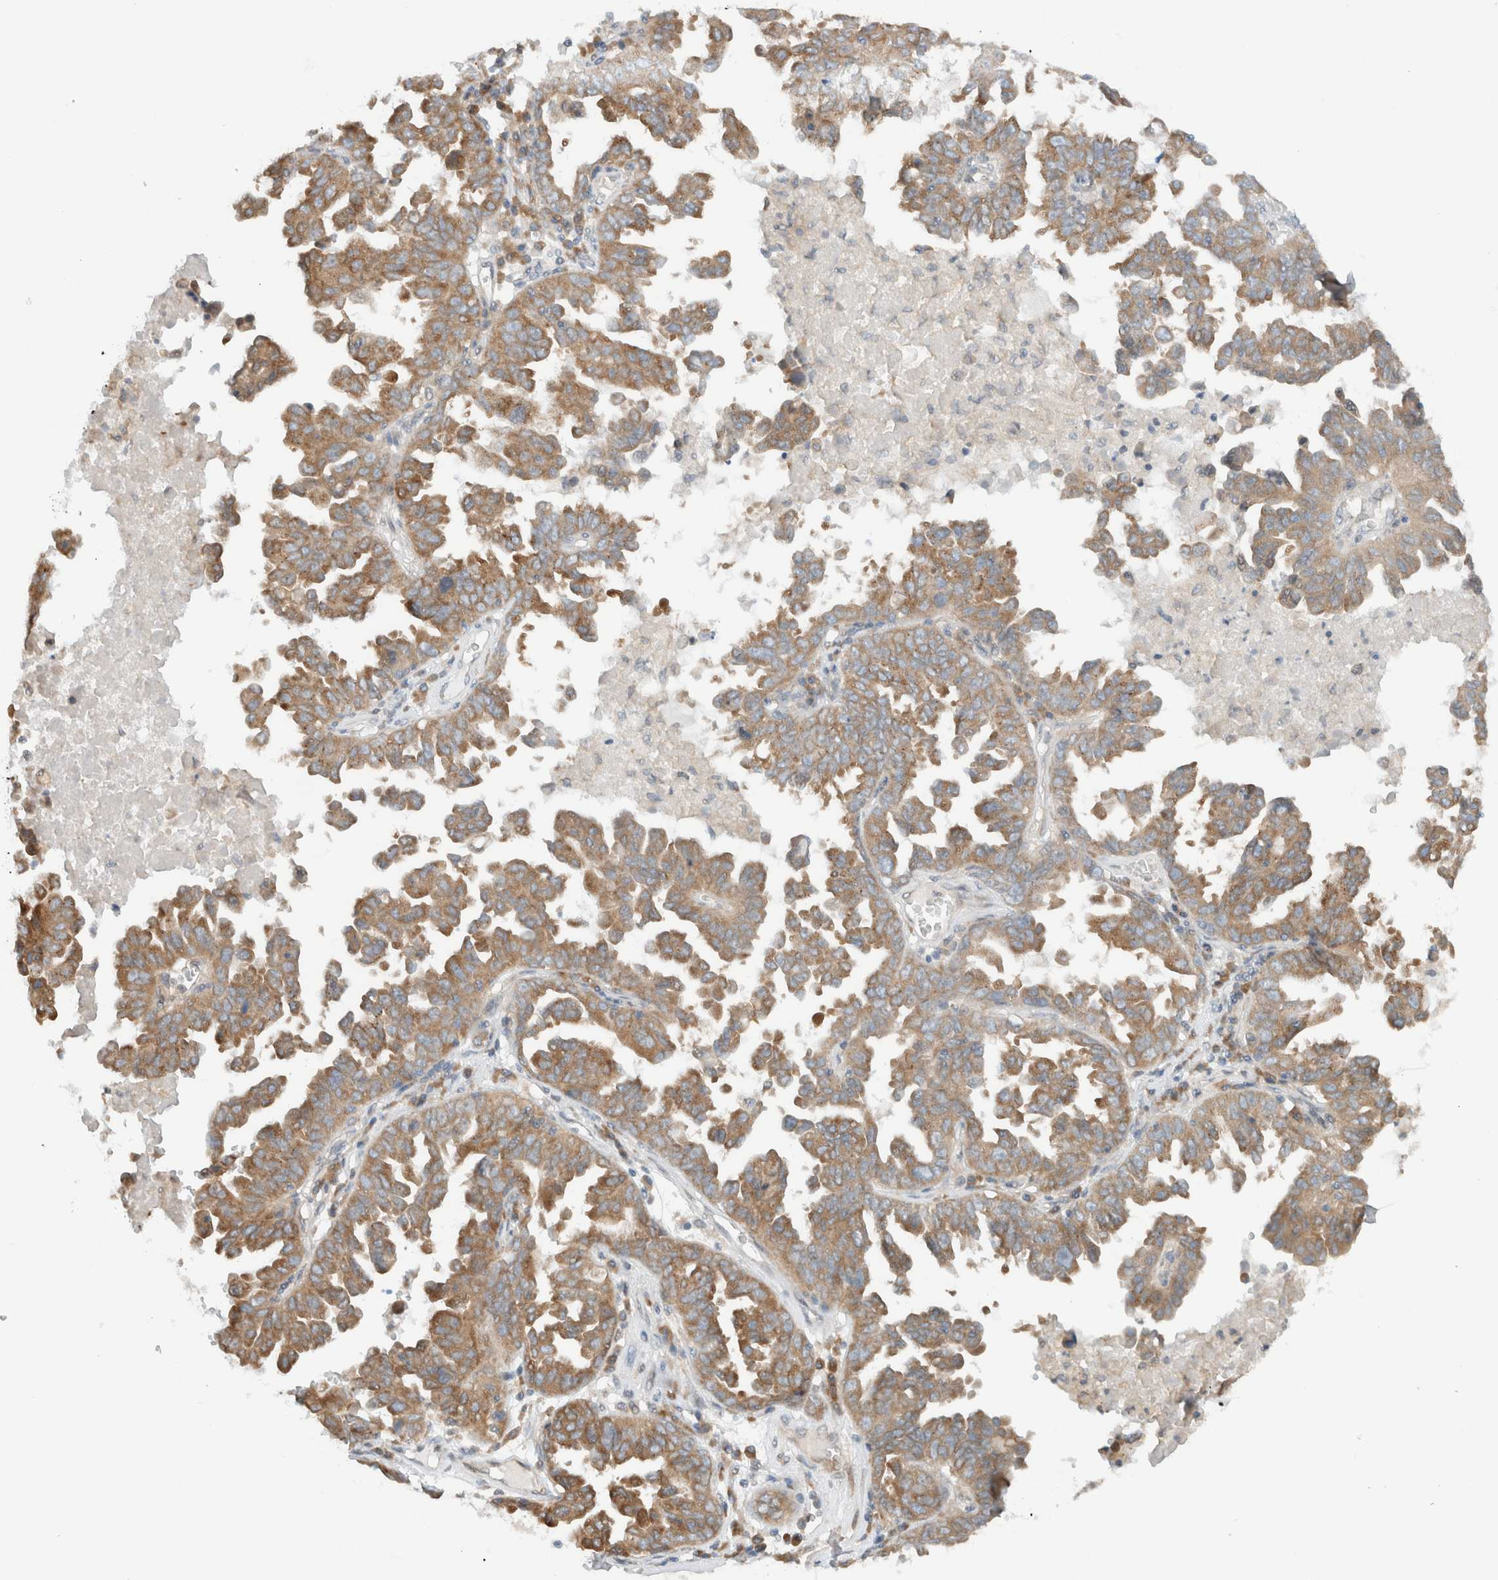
{"staining": {"intensity": "moderate", "quantity": ">75%", "location": "cytoplasmic/membranous"}, "tissue": "ovarian cancer", "cell_type": "Tumor cells", "image_type": "cancer", "snomed": [{"axis": "morphology", "description": "Carcinoma, endometroid"}, {"axis": "topography", "description": "Ovary"}], "caption": "An IHC histopathology image of tumor tissue is shown. Protein staining in brown labels moderate cytoplasmic/membranous positivity in ovarian cancer within tumor cells.", "gene": "ARFGEF2", "patient": {"sex": "female", "age": 62}}